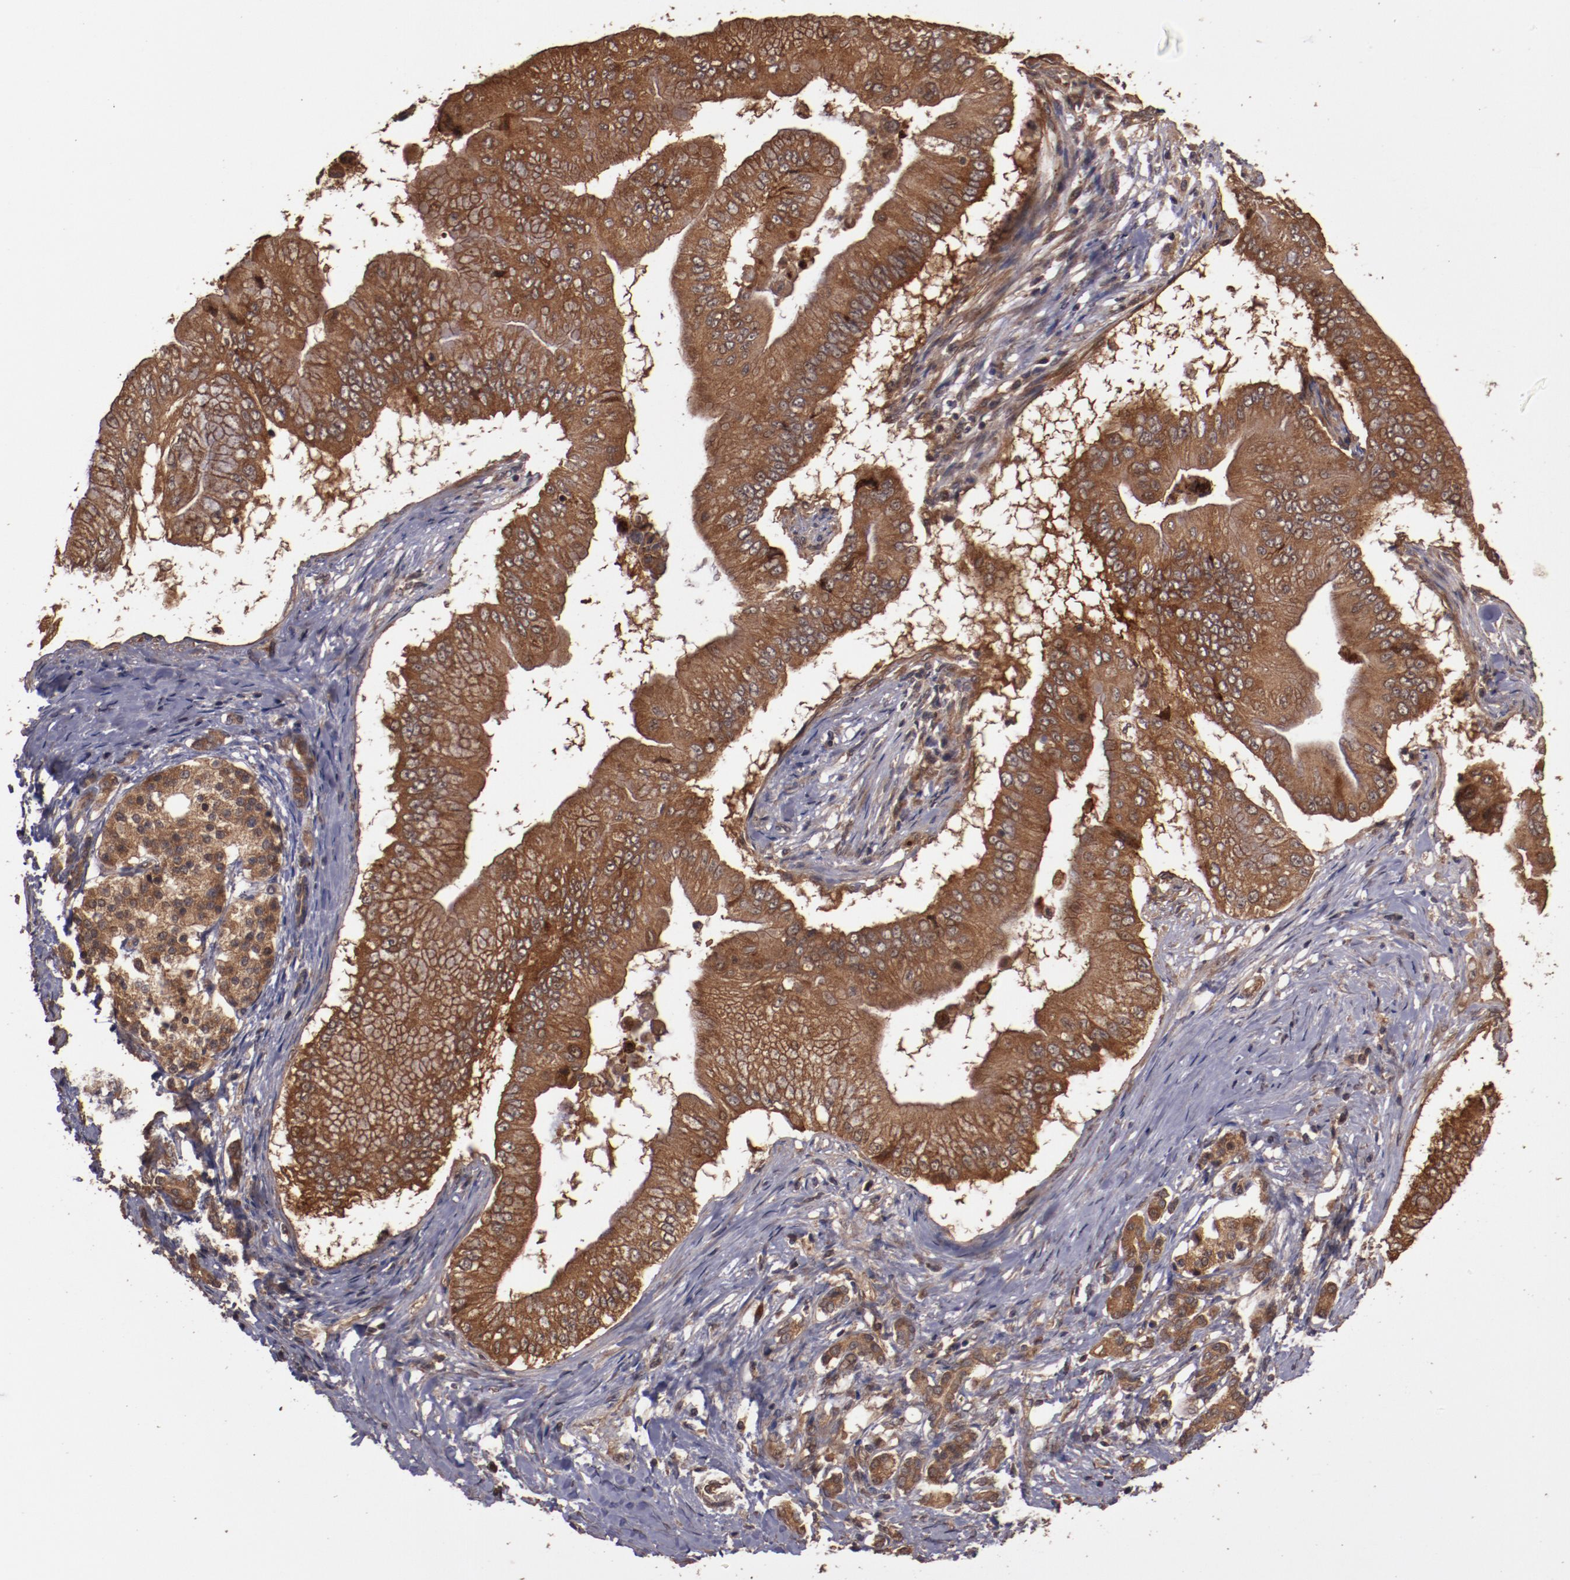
{"staining": {"intensity": "strong", "quantity": ">75%", "location": "cytoplasmic/membranous"}, "tissue": "pancreatic cancer", "cell_type": "Tumor cells", "image_type": "cancer", "snomed": [{"axis": "morphology", "description": "Adenocarcinoma, NOS"}, {"axis": "topography", "description": "Pancreas"}], "caption": "This micrograph displays adenocarcinoma (pancreatic) stained with immunohistochemistry (IHC) to label a protein in brown. The cytoplasmic/membranous of tumor cells show strong positivity for the protein. Nuclei are counter-stained blue.", "gene": "TXNDC16", "patient": {"sex": "male", "age": 62}}